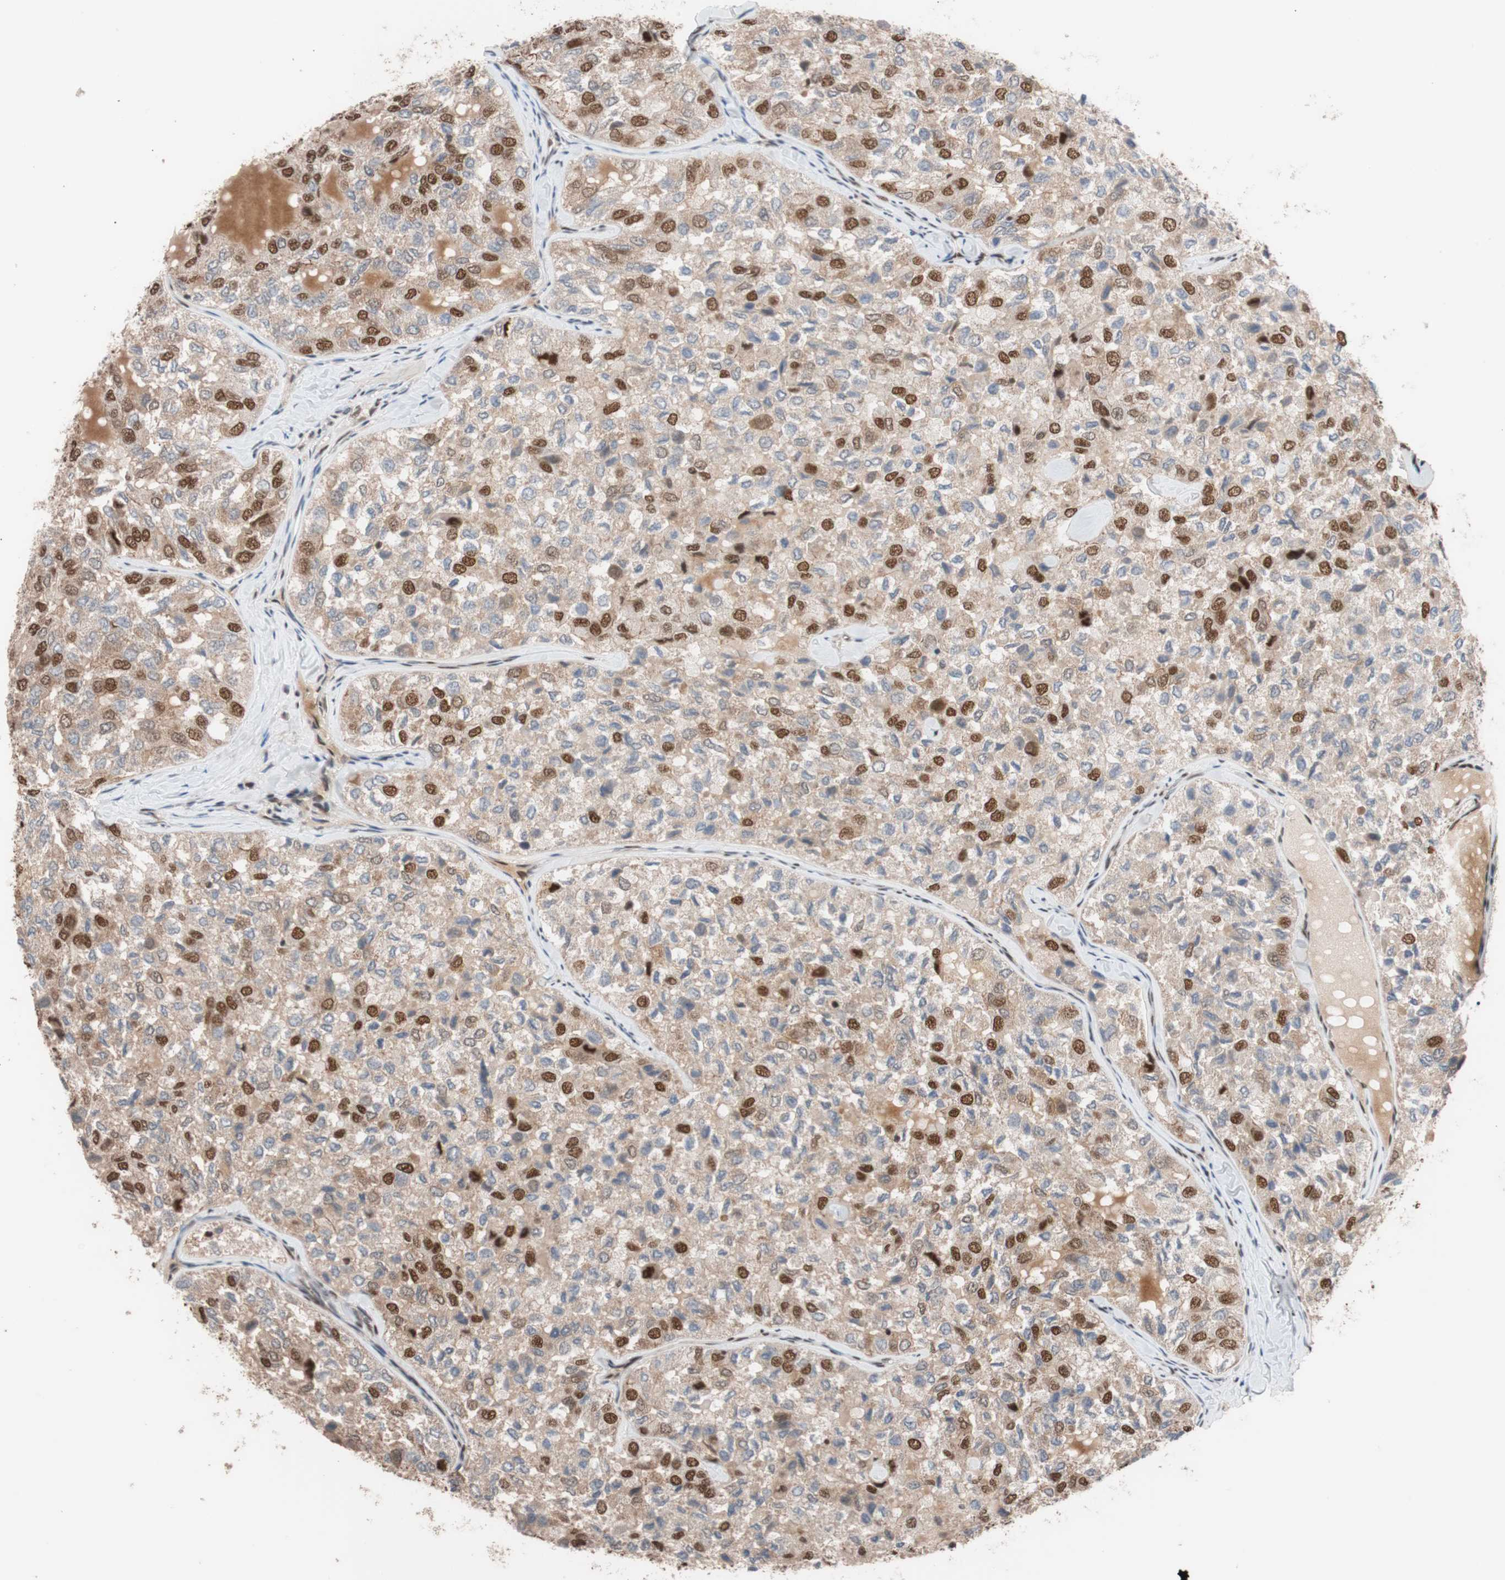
{"staining": {"intensity": "strong", "quantity": ">75%", "location": "cytoplasmic/membranous,nuclear"}, "tissue": "thyroid cancer", "cell_type": "Tumor cells", "image_type": "cancer", "snomed": [{"axis": "morphology", "description": "Follicular adenoma carcinoma, NOS"}, {"axis": "topography", "description": "Thyroid gland"}], "caption": "Immunohistochemical staining of human thyroid cancer shows high levels of strong cytoplasmic/membranous and nuclear positivity in approximately >75% of tumor cells. (IHC, brightfield microscopy, high magnification).", "gene": "CHAMP1", "patient": {"sex": "male", "age": 75}}